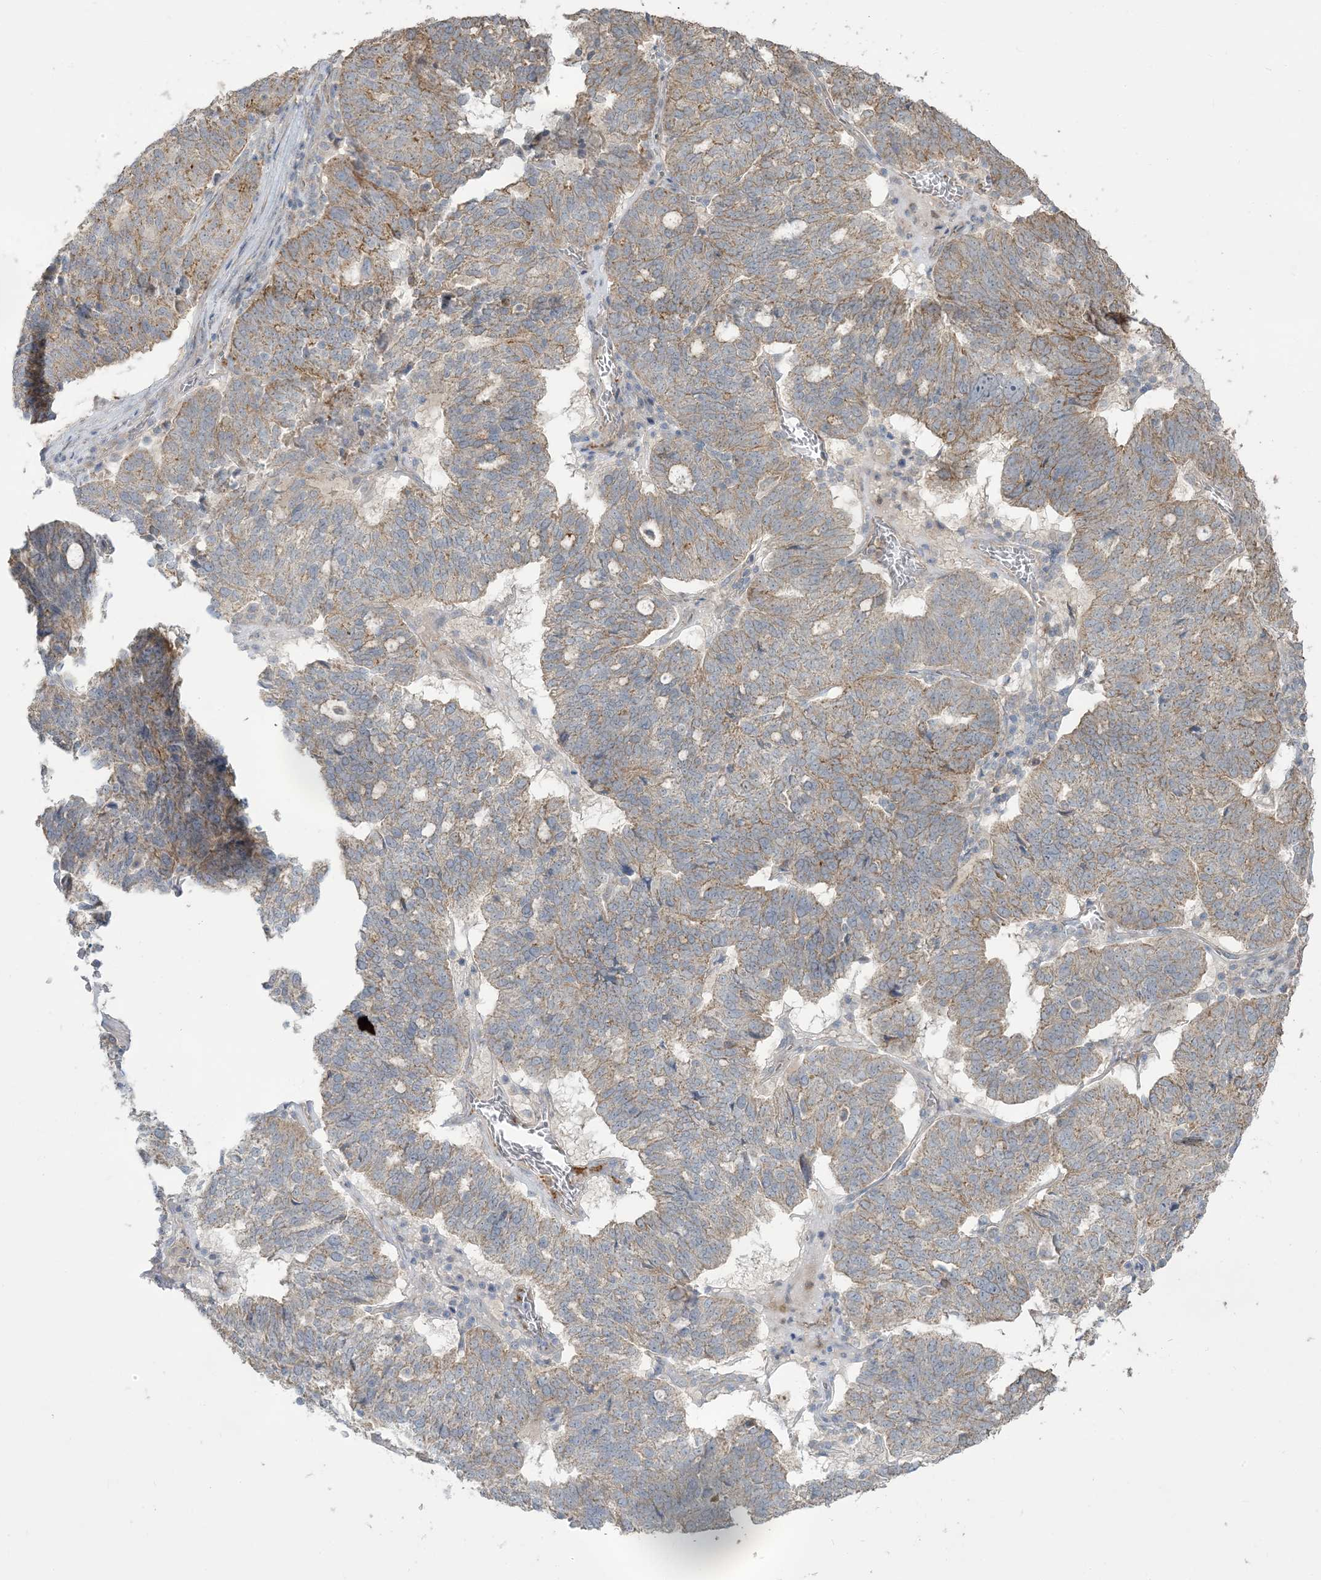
{"staining": {"intensity": "weak", "quantity": "25%-75%", "location": "cytoplasmic/membranous"}, "tissue": "ovarian cancer", "cell_type": "Tumor cells", "image_type": "cancer", "snomed": [{"axis": "morphology", "description": "Cystadenocarcinoma, serous, NOS"}, {"axis": "topography", "description": "Ovary"}], "caption": "Tumor cells show low levels of weak cytoplasmic/membranous positivity in about 25%-75% of cells in ovarian cancer (serous cystadenocarcinoma).", "gene": "KLHL18", "patient": {"sex": "female", "age": 59}}